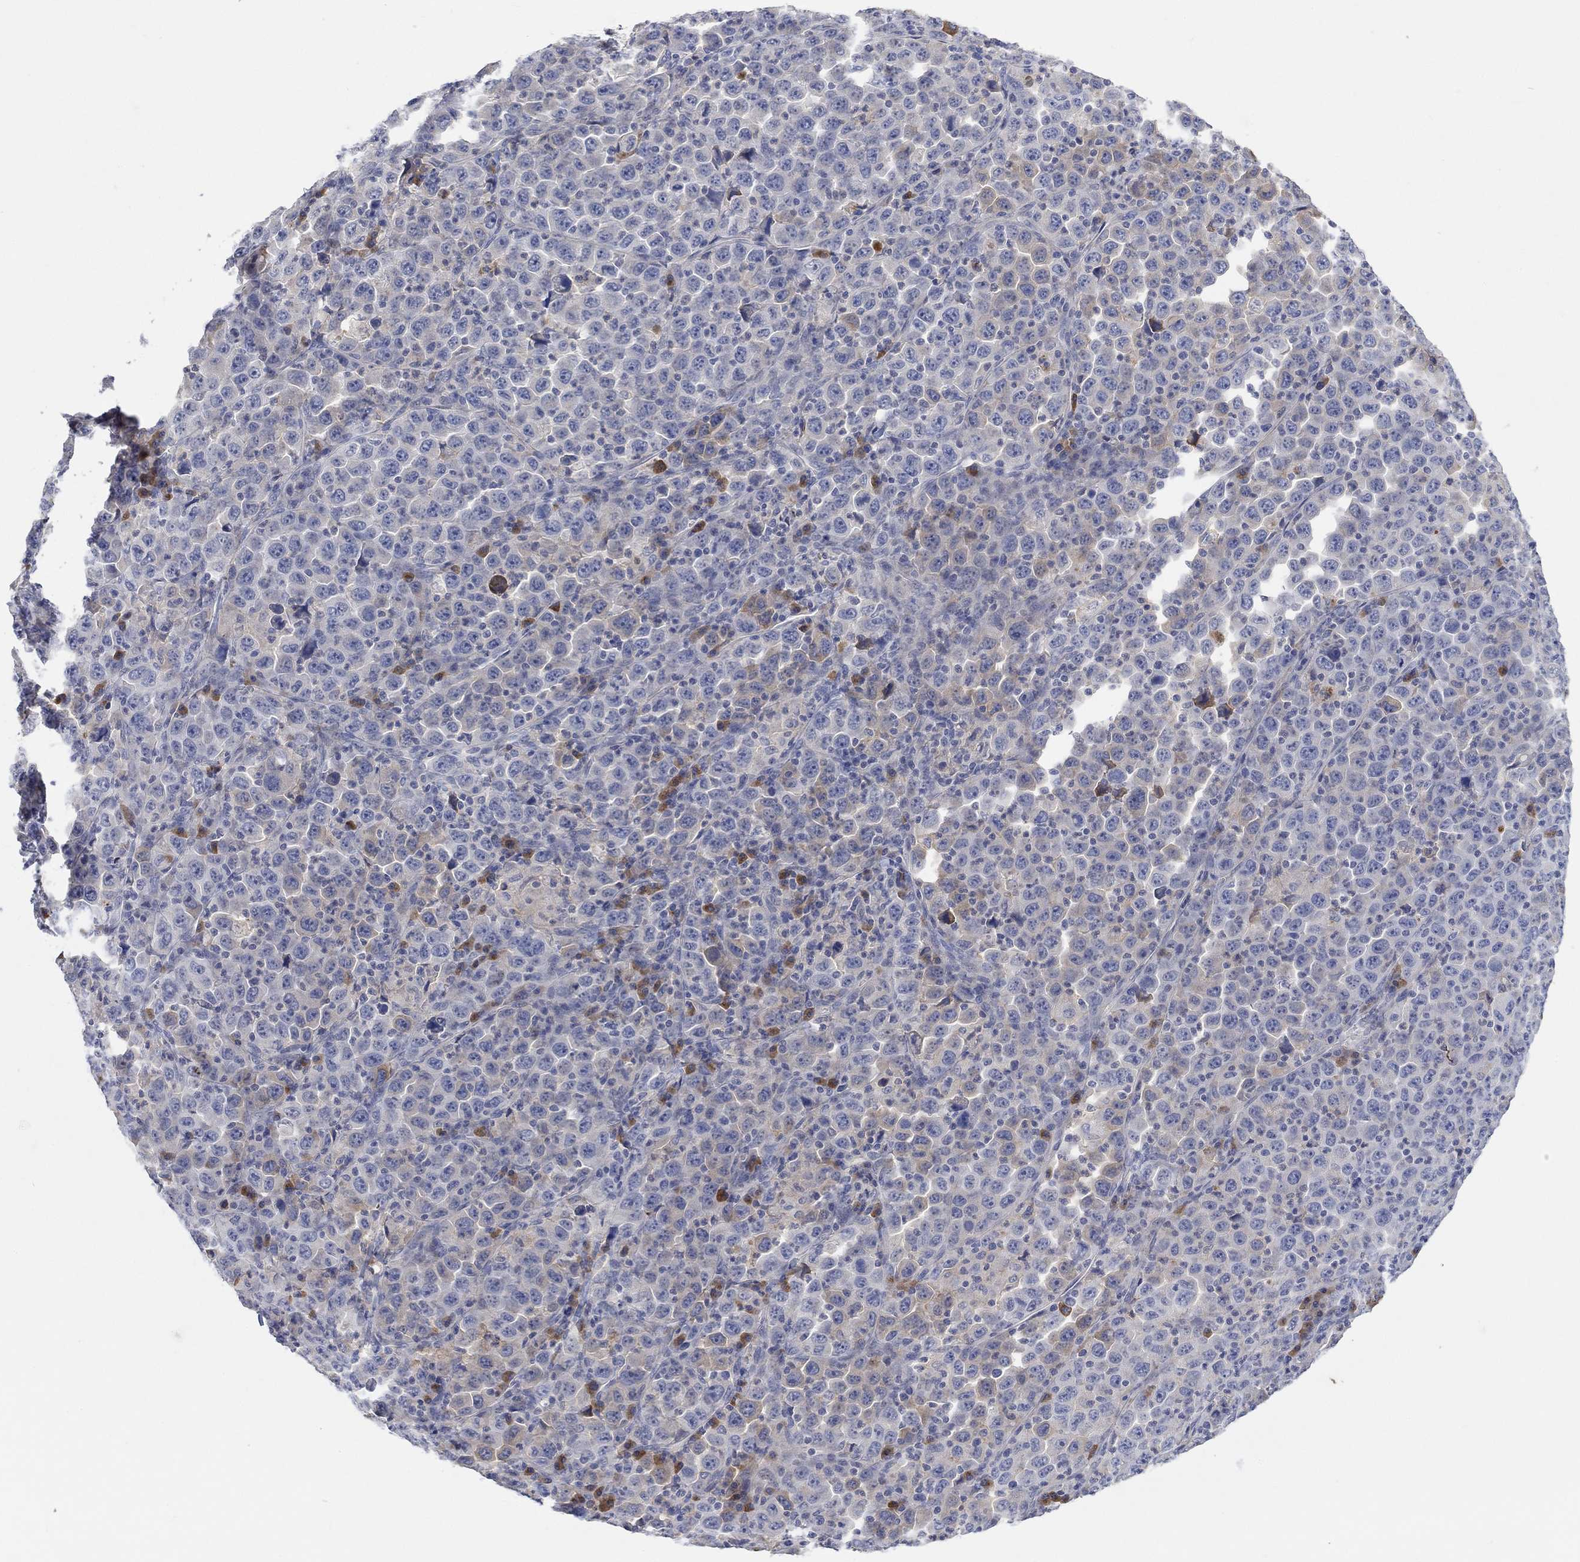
{"staining": {"intensity": "moderate", "quantity": "<25%", "location": "cytoplasmic/membranous"}, "tissue": "stomach cancer", "cell_type": "Tumor cells", "image_type": "cancer", "snomed": [{"axis": "morphology", "description": "Normal tissue, NOS"}, {"axis": "morphology", "description": "Adenocarcinoma, NOS"}, {"axis": "topography", "description": "Stomach, upper"}, {"axis": "topography", "description": "Stomach"}], "caption": "Immunohistochemical staining of stomach adenocarcinoma demonstrates low levels of moderate cytoplasmic/membranous expression in approximately <25% of tumor cells.", "gene": "MSTN", "patient": {"sex": "male", "age": 59}}